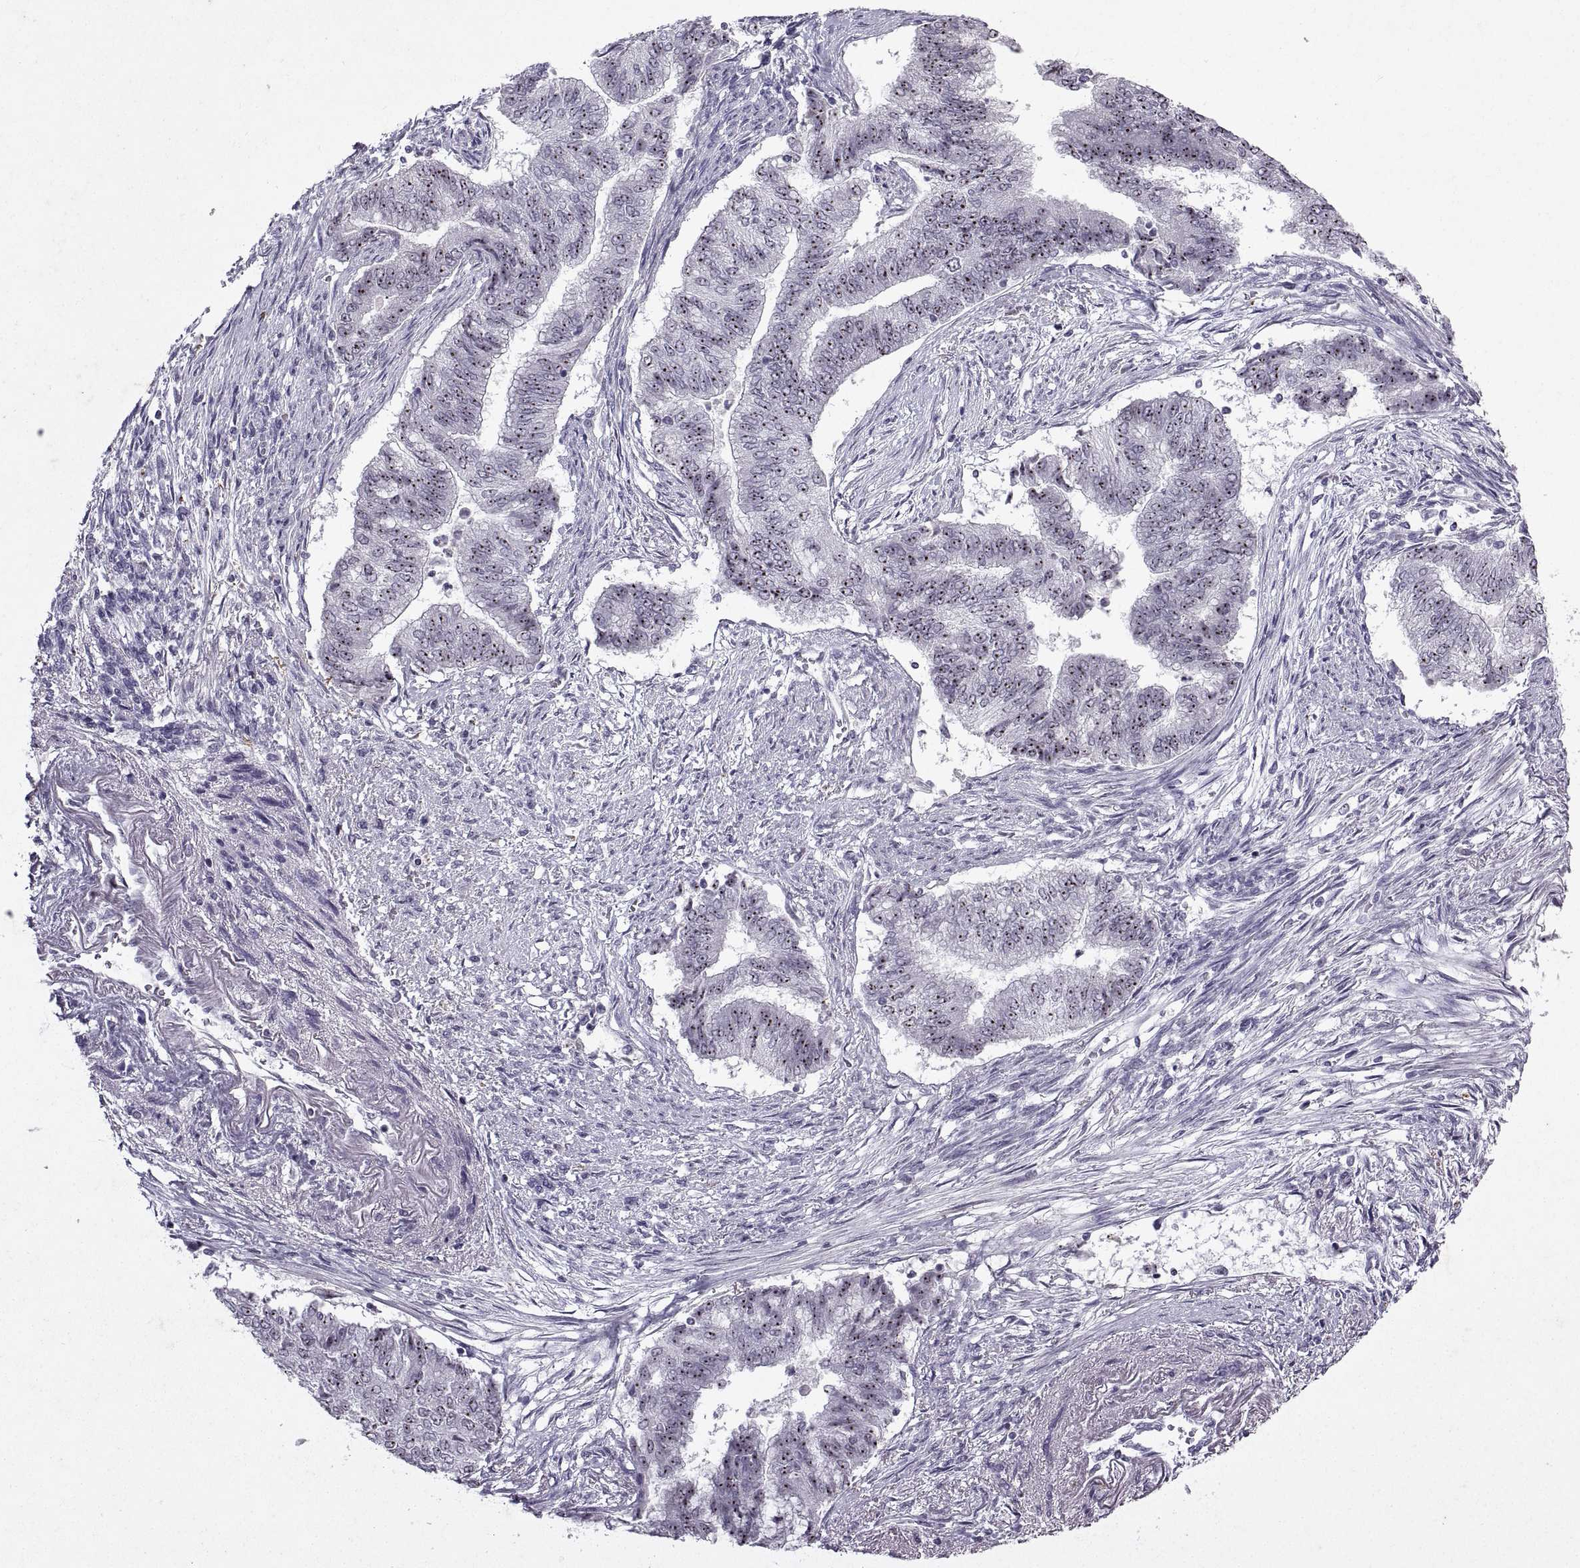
{"staining": {"intensity": "strong", "quantity": ">75%", "location": "nuclear"}, "tissue": "endometrial cancer", "cell_type": "Tumor cells", "image_type": "cancer", "snomed": [{"axis": "morphology", "description": "Adenocarcinoma, NOS"}, {"axis": "topography", "description": "Endometrium"}], "caption": "Tumor cells show strong nuclear staining in approximately >75% of cells in endometrial cancer. Ihc stains the protein in brown and the nuclei are stained blue.", "gene": "SINHCAF", "patient": {"sex": "female", "age": 65}}